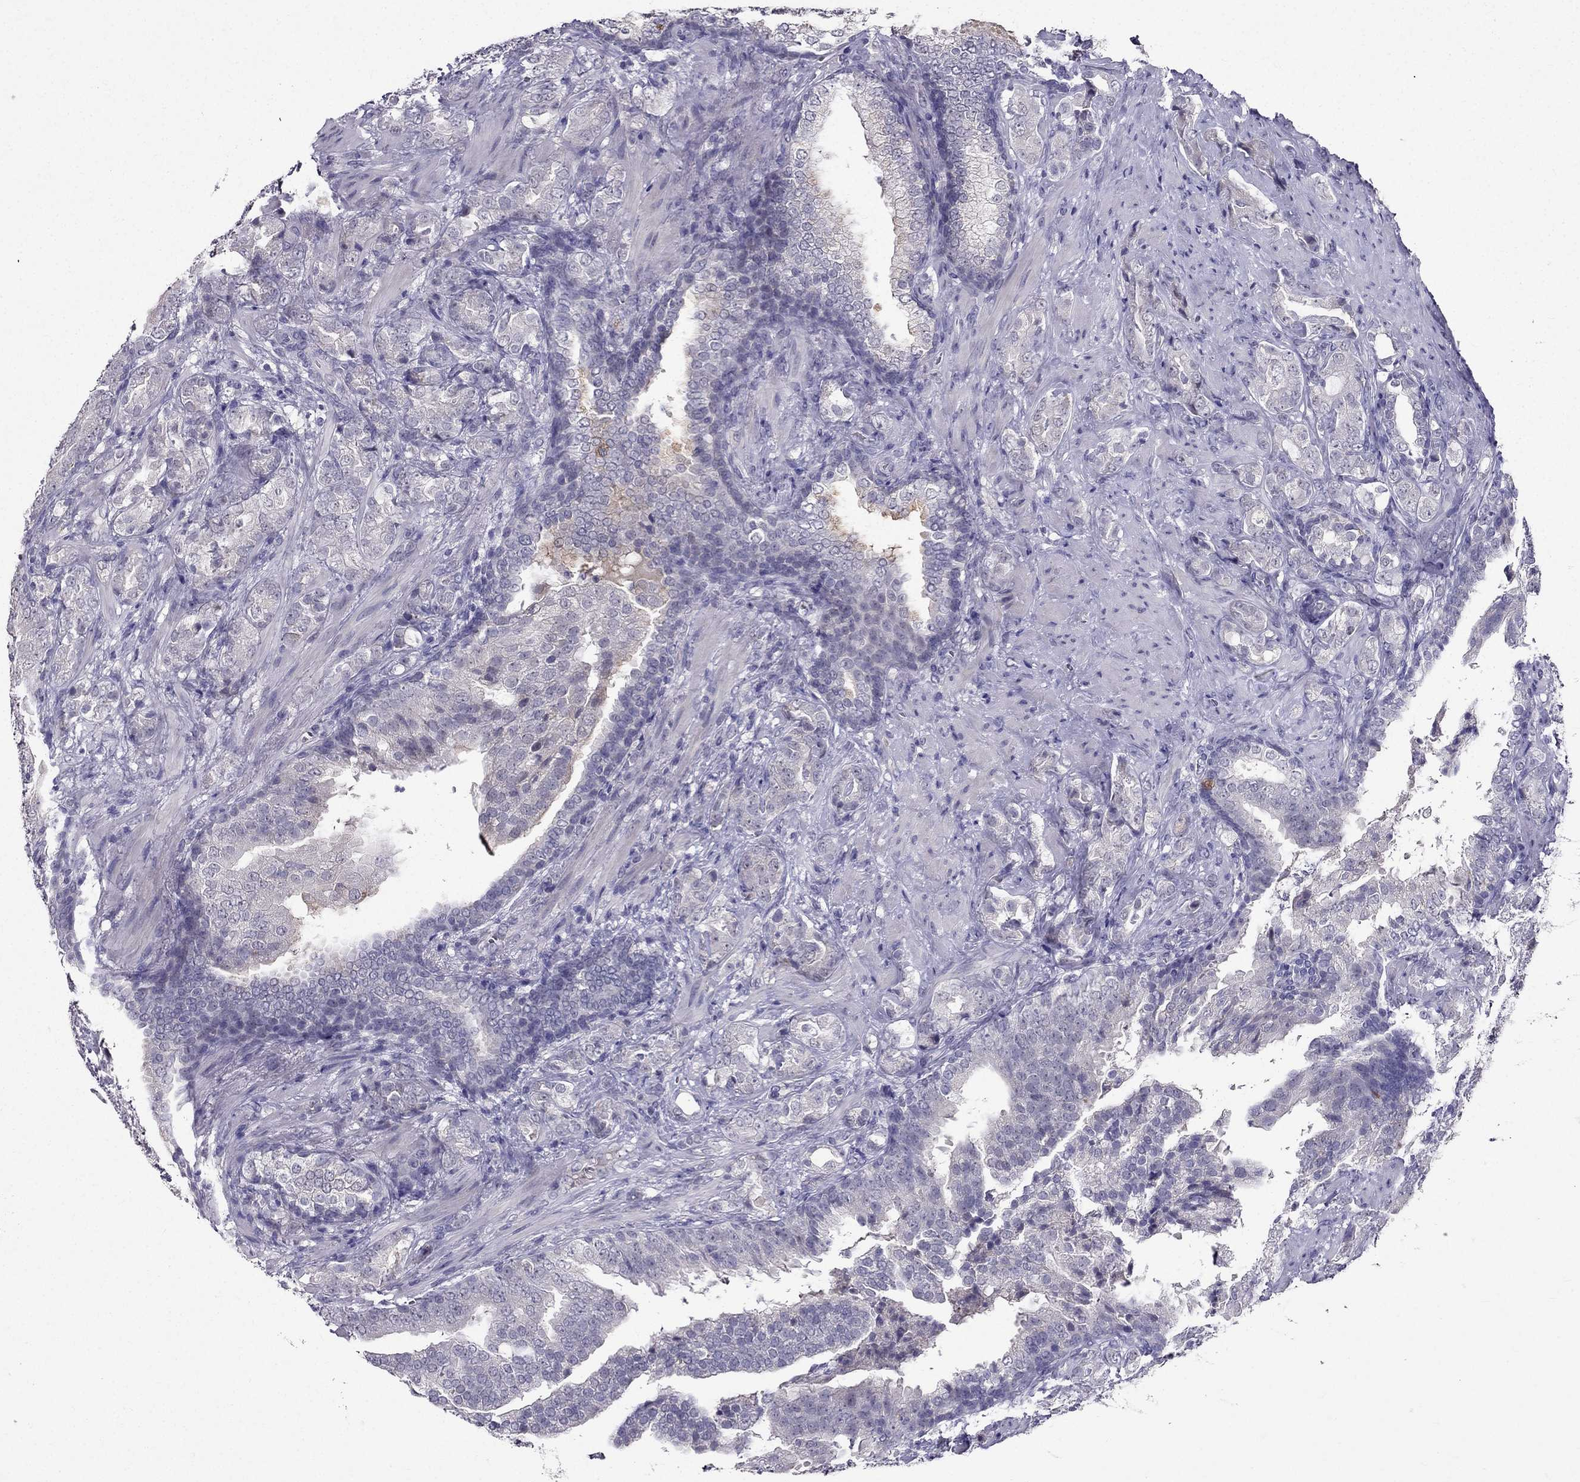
{"staining": {"intensity": "negative", "quantity": "none", "location": "none"}, "tissue": "prostate cancer", "cell_type": "Tumor cells", "image_type": "cancer", "snomed": [{"axis": "morphology", "description": "Adenocarcinoma, NOS"}, {"axis": "topography", "description": "Prostate"}], "caption": "A high-resolution photomicrograph shows IHC staining of adenocarcinoma (prostate), which exhibits no significant staining in tumor cells.", "gene": "DUSP15", "patient": {"sex": "male", "age": 57}}